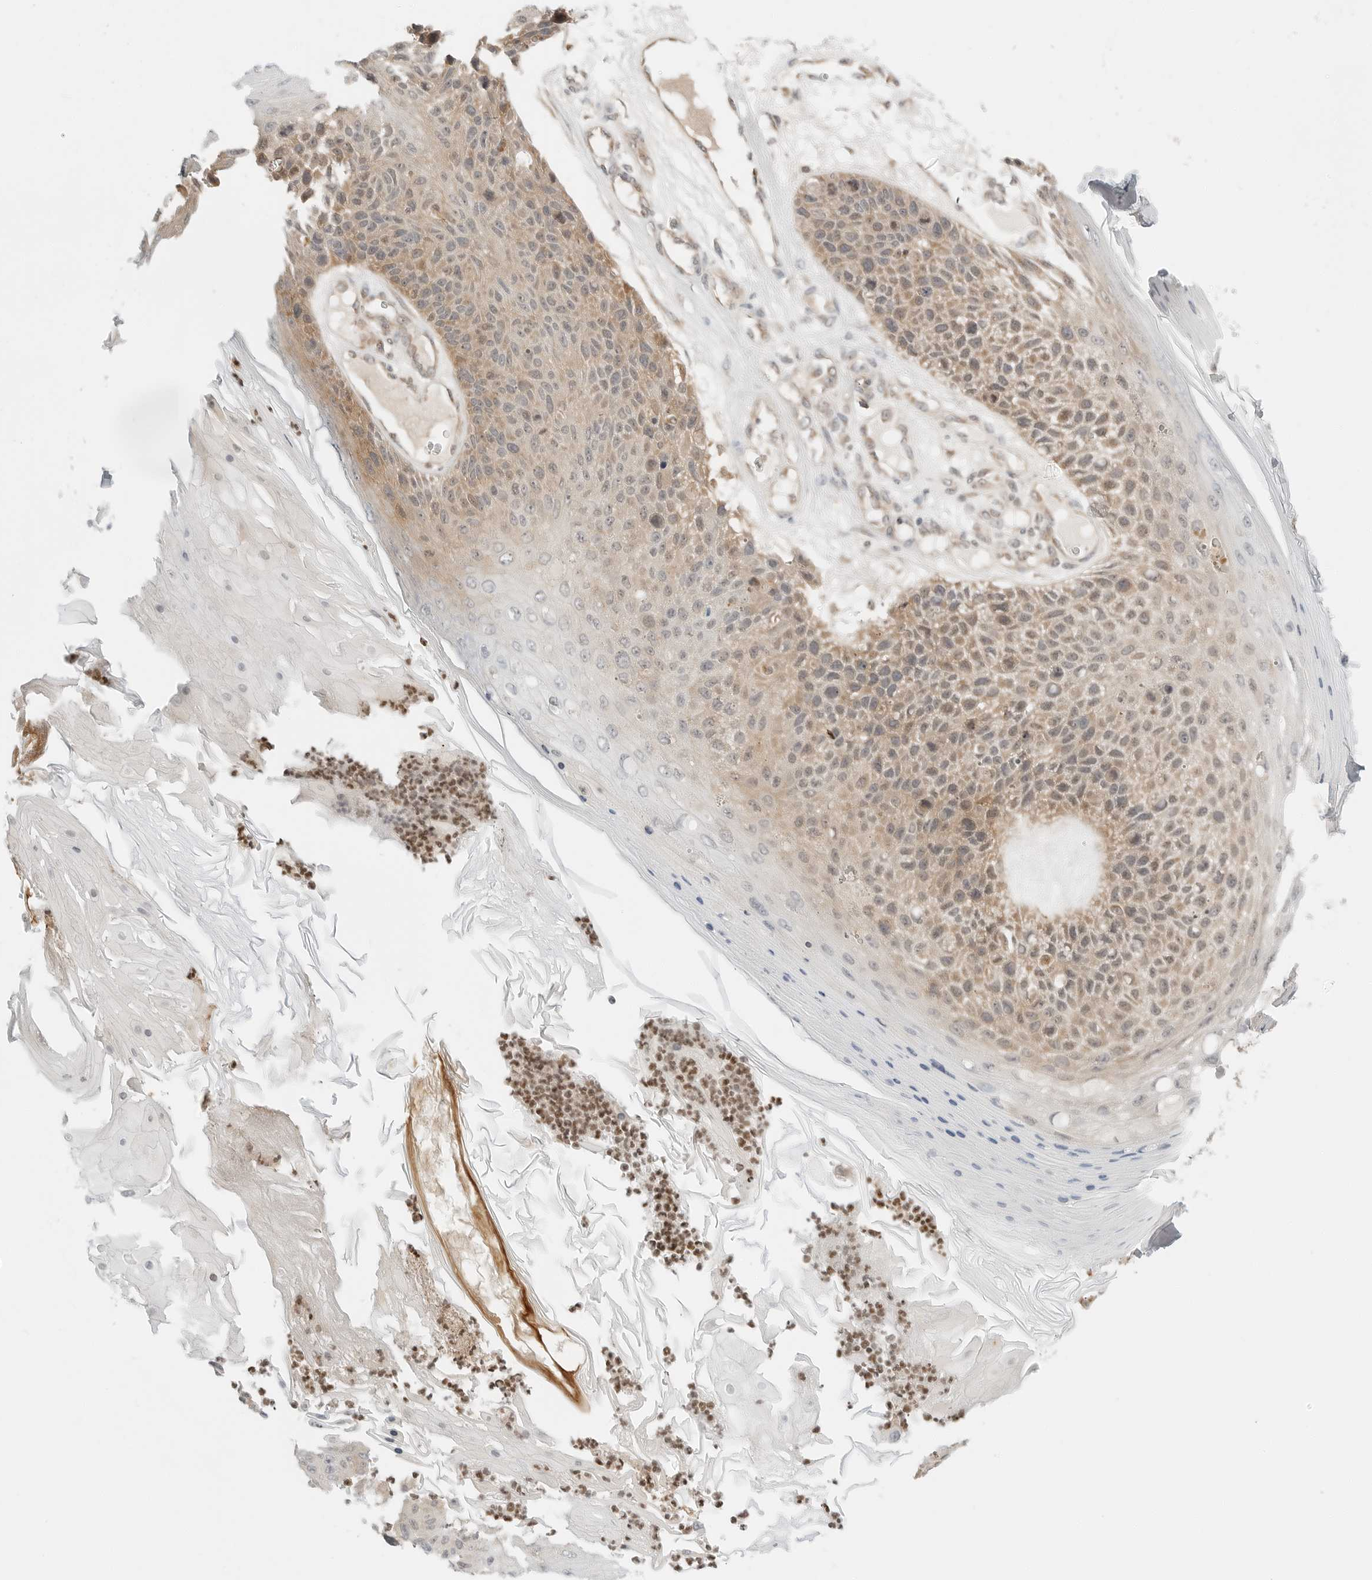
{"staining": {"intensity": "moderate", "quantity": ">75%", "location": "cytoplasmic/membranous"}, "tissue": "skin cancer", "cell_type": "Tumor cells", "image_type": "cancer", "snomed": [{"axis": "morphology", "description": "Squamous cell carcinoma, NOS"}, {"axis": "topography", "description": "Skin"}], "caption": "Immunohistochemistry histopathology image of human skin squamous cell carcinoma stained for a protein (brown), which demonstrates medium levels of moderate cytoplasmic/membranous staining in approximately >75% of tumor cells.", "gene": "IQCC", "patient": {"sex": "female", "age": 88}}